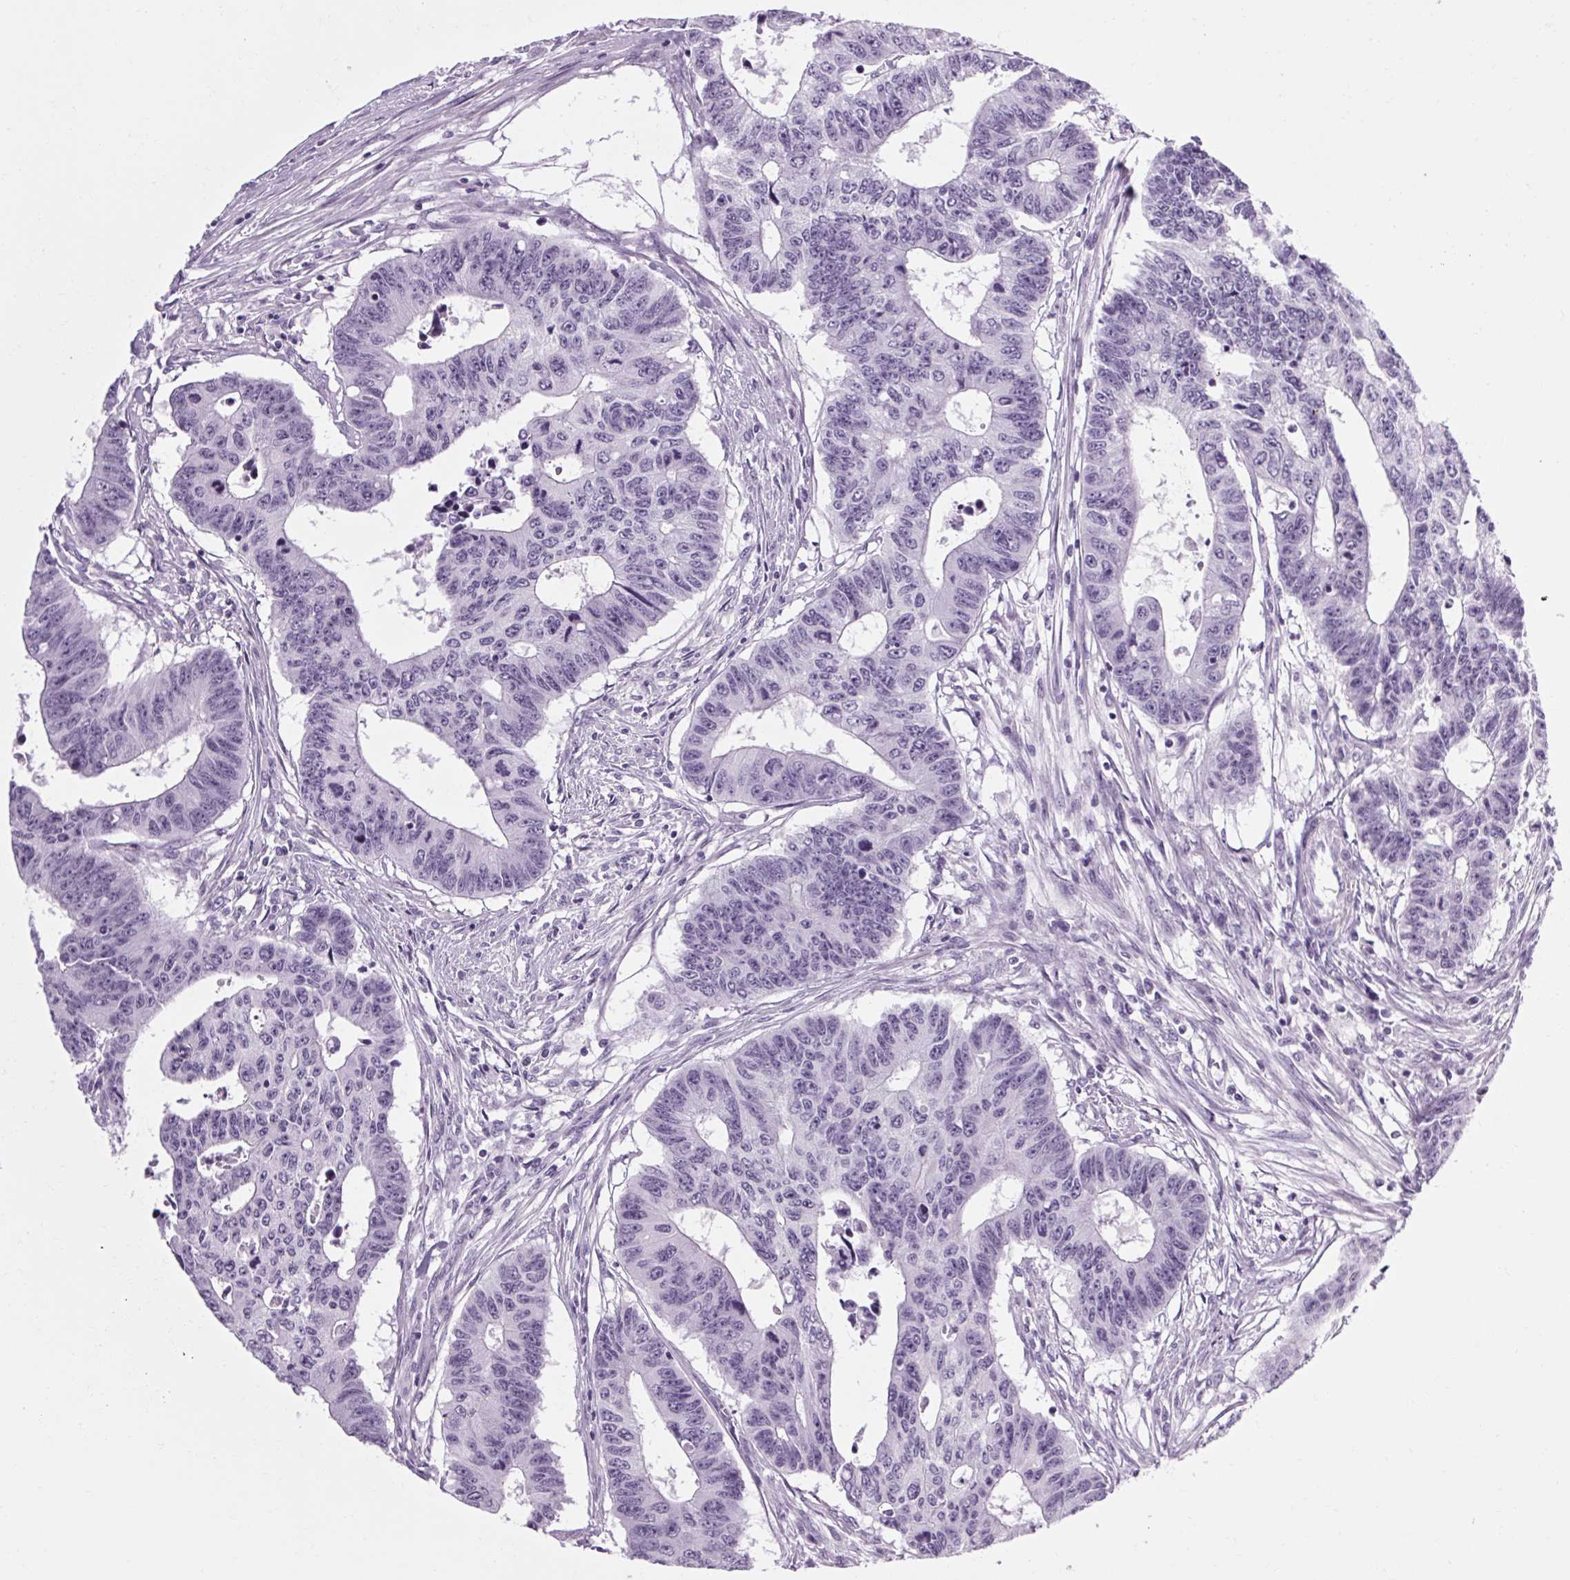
{"staining": {"intensity": "negative", "quantity": "none", "location": "none"}, "tissue": "colorectal cancer", "cell_type": "Tumor cells", "image_type": "cancer", "snomed": [{"axis": "morphology", "description": "Adenocarcinoma, NOS"}, {"axis": "topography", "description": "Rectum"}], "caption": "This image is of adenocarcinoma (colorectal) stained with immunohistochemistry to label a protein in brown with the nuclei are counter-stained blue. There is no positivity in tumor cells. (Brightfield microscopy of DAB (3,3'-diaminobenzidine) immunohistochemistry at high magnification).", "gene": "POMC", "patient": {"sex": "female", "age": 85}}